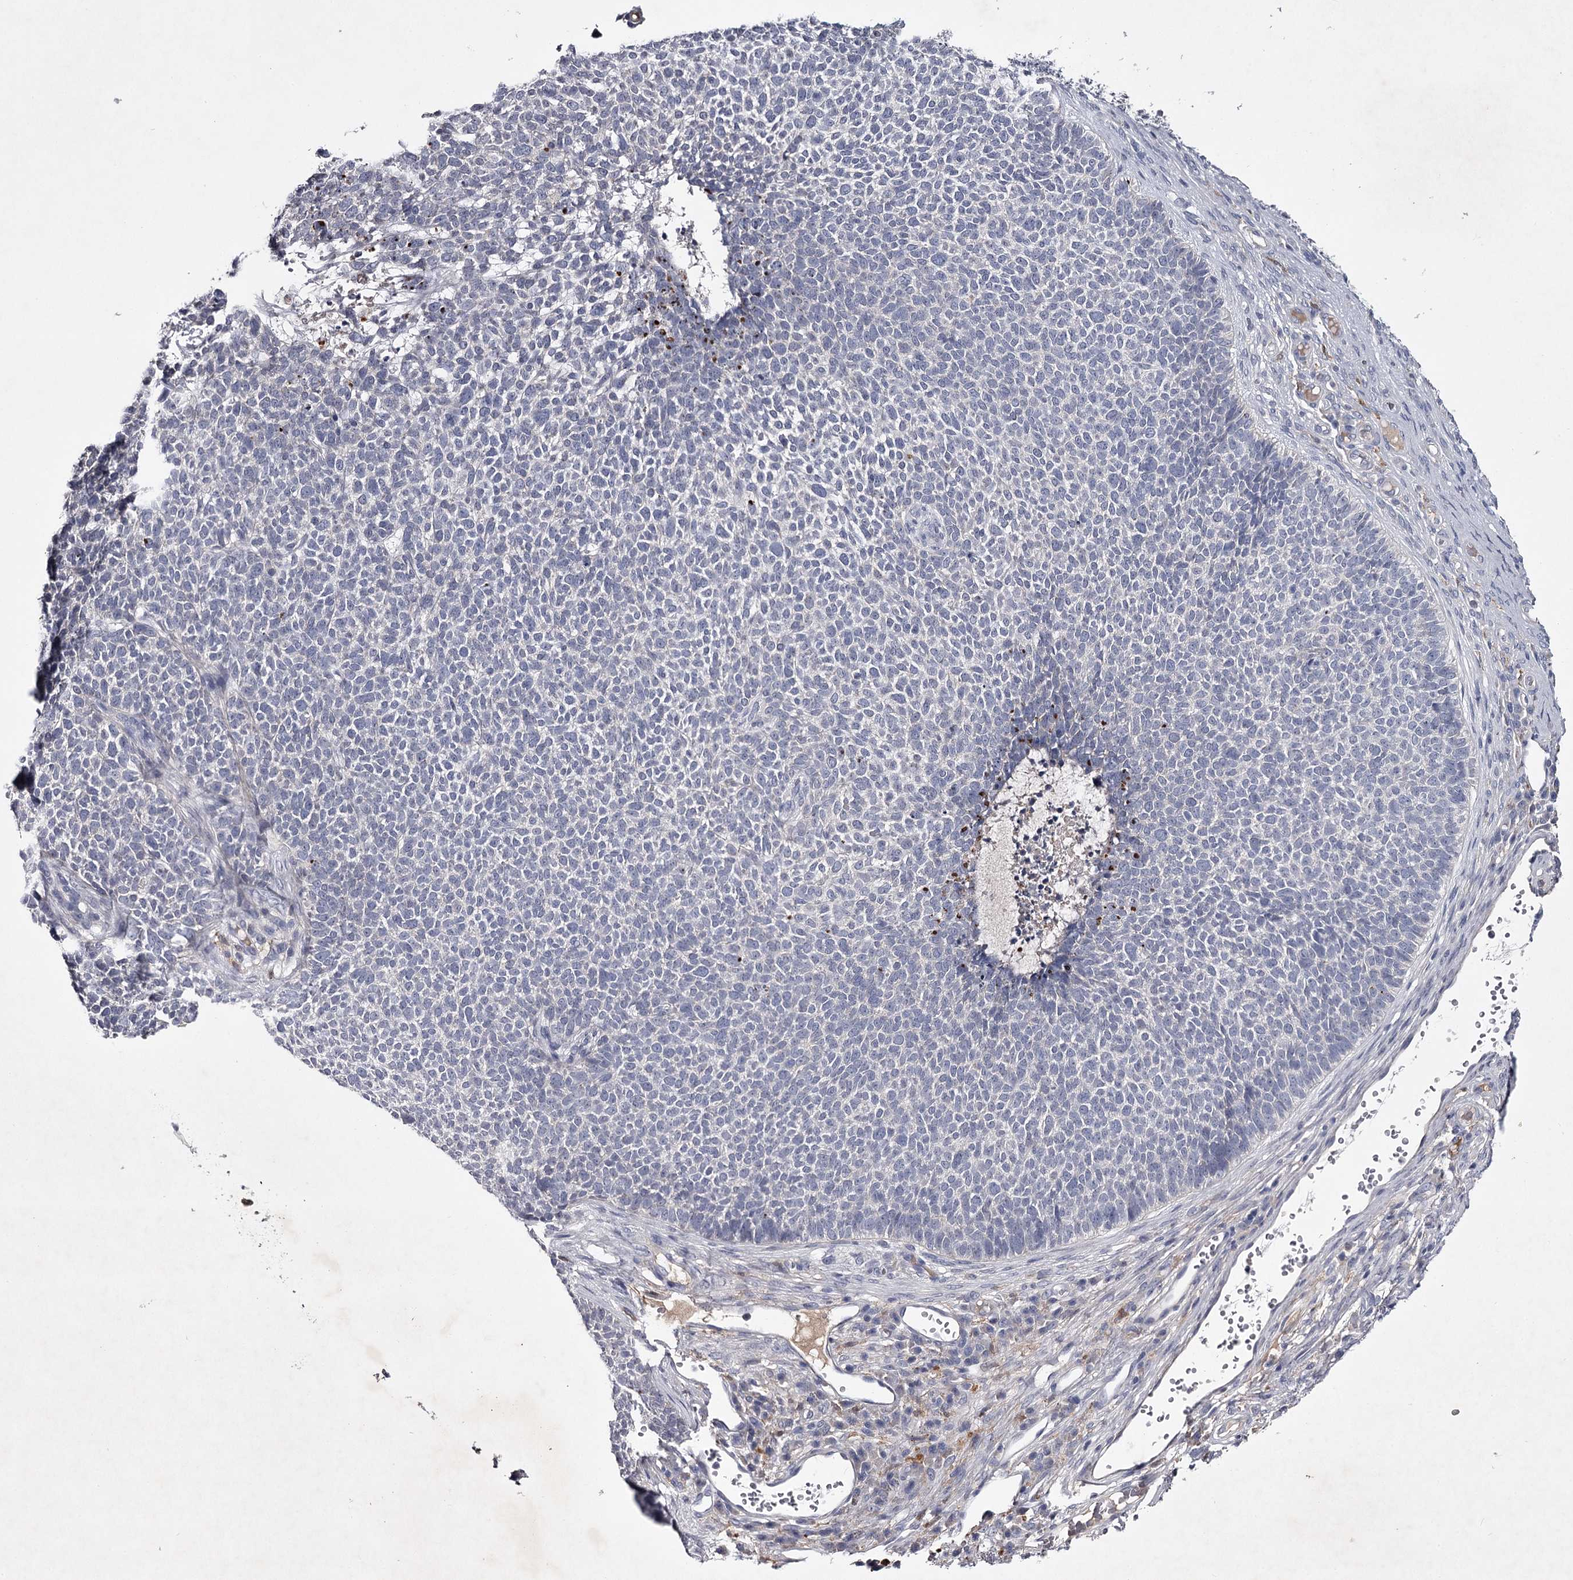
{"staining": {"intensity": "negative", "quantity": "none", "location": "none"}, "tissue": "skin cancer", "cell_type": "Tumor cells", "image_type": "cancer", "snomed": [{"axis": "morphology", "description": "Basal cell carcinoma"}, {"axis": "topography", "description": "Skin"}], "caption": "This micrograph is of skin cancer (basal cell carcinoma) stained with IHC to label a protein in brown with the nuclei are counter-stained blue. There is no expression in tumor cells.", "gene": "FDXACB1", "patient": {"sex": "female", "age": 84}}